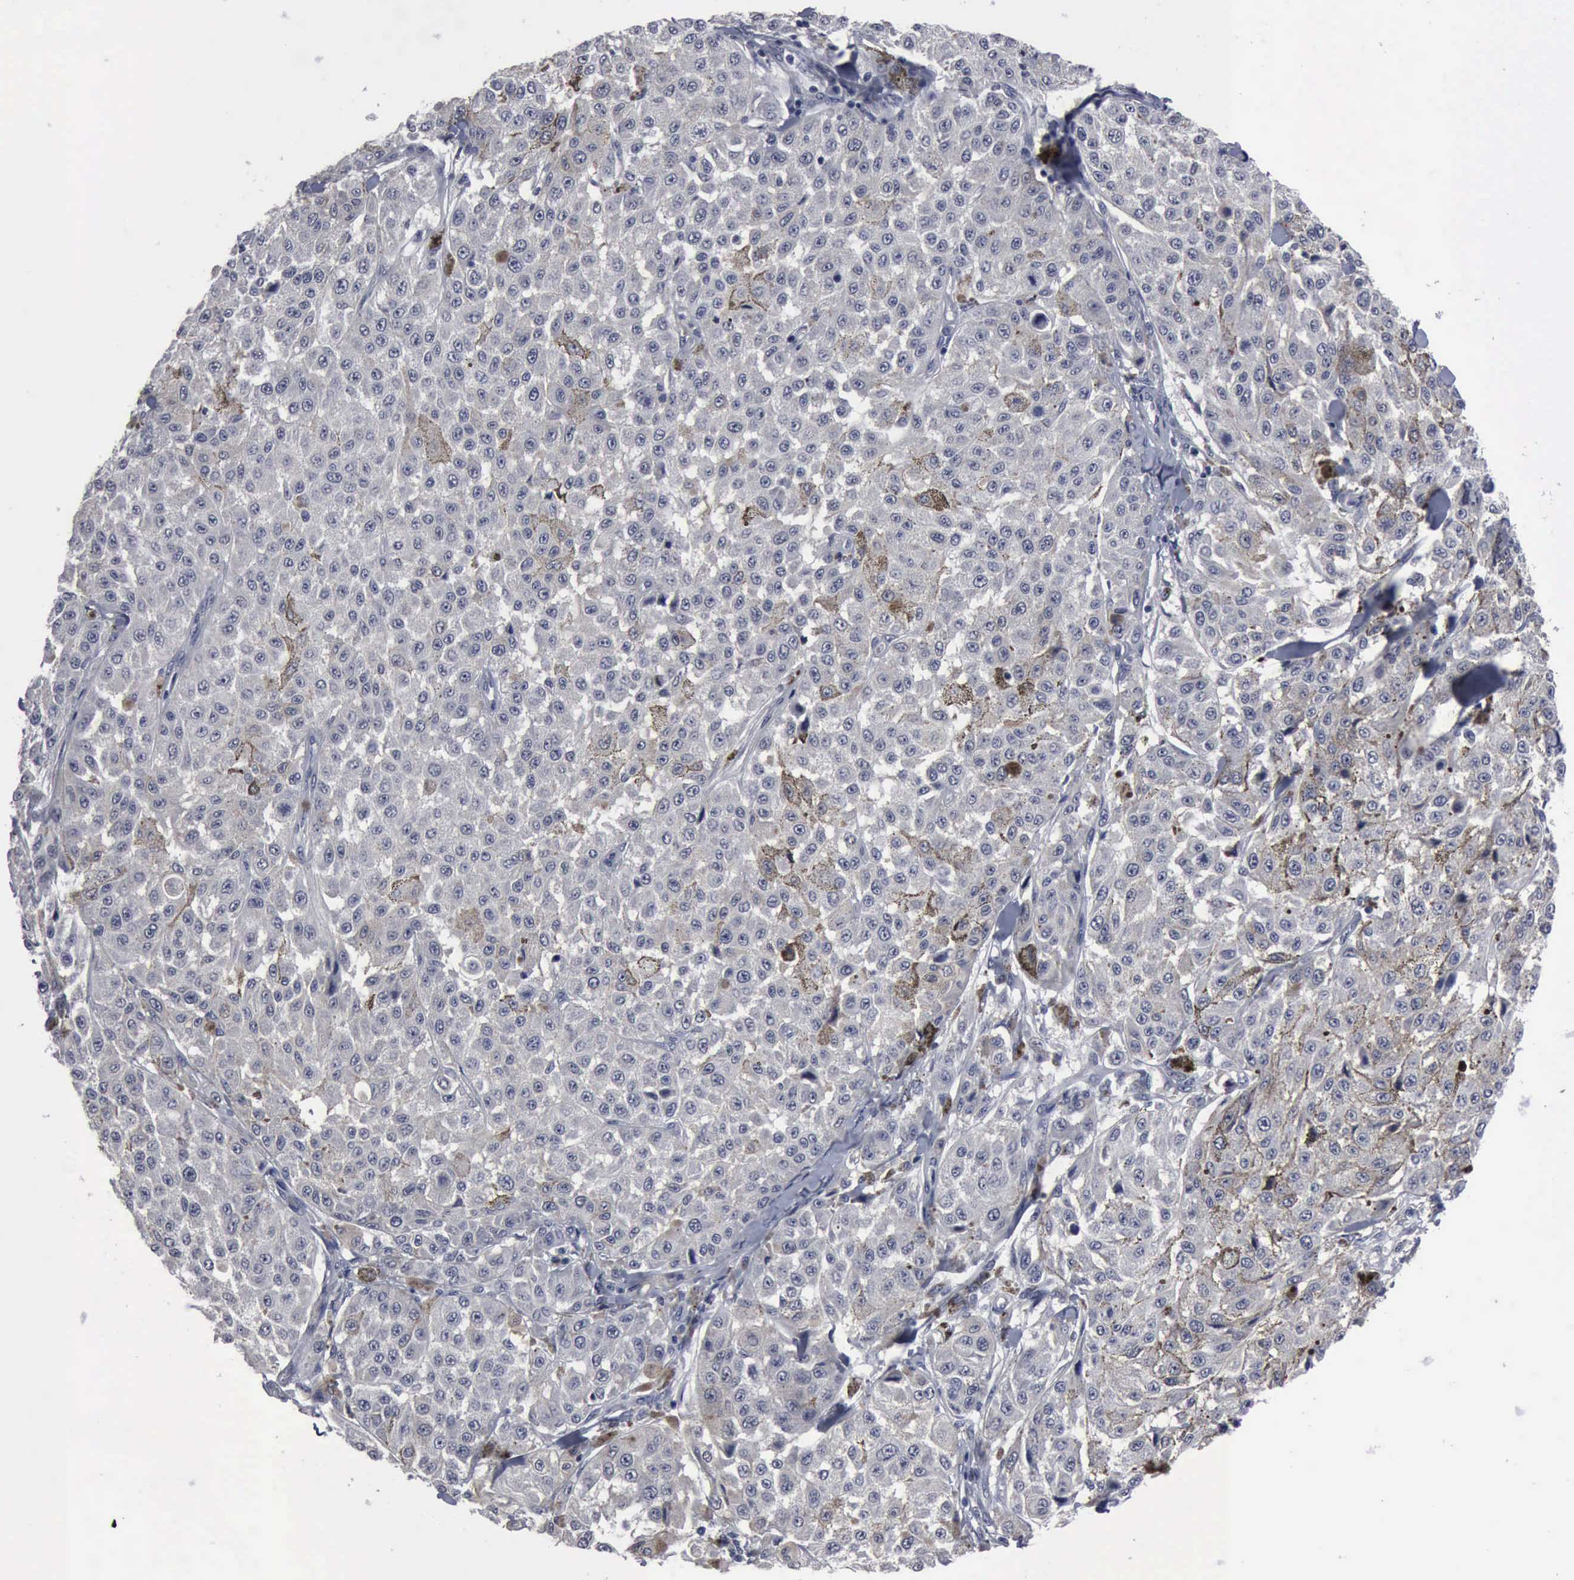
{"staining": {"intensity": "negative", "quantity": "none", "location": "none"}, "tissue": "melanoma", "cell_type": "Tumor cells", "image_type": "cancer", "snomed": [{"axis": "morphology", "description": "Malignant melanoma, NOS"}, {"axis": "topography", "description": "Skin"}], "caption": "Malignant melanoma was stained to show a protein in brown. There is no significant positivity in tumor cells.", "gene": "MYO18B", "patient": {"sex": "female", "age": 64}}